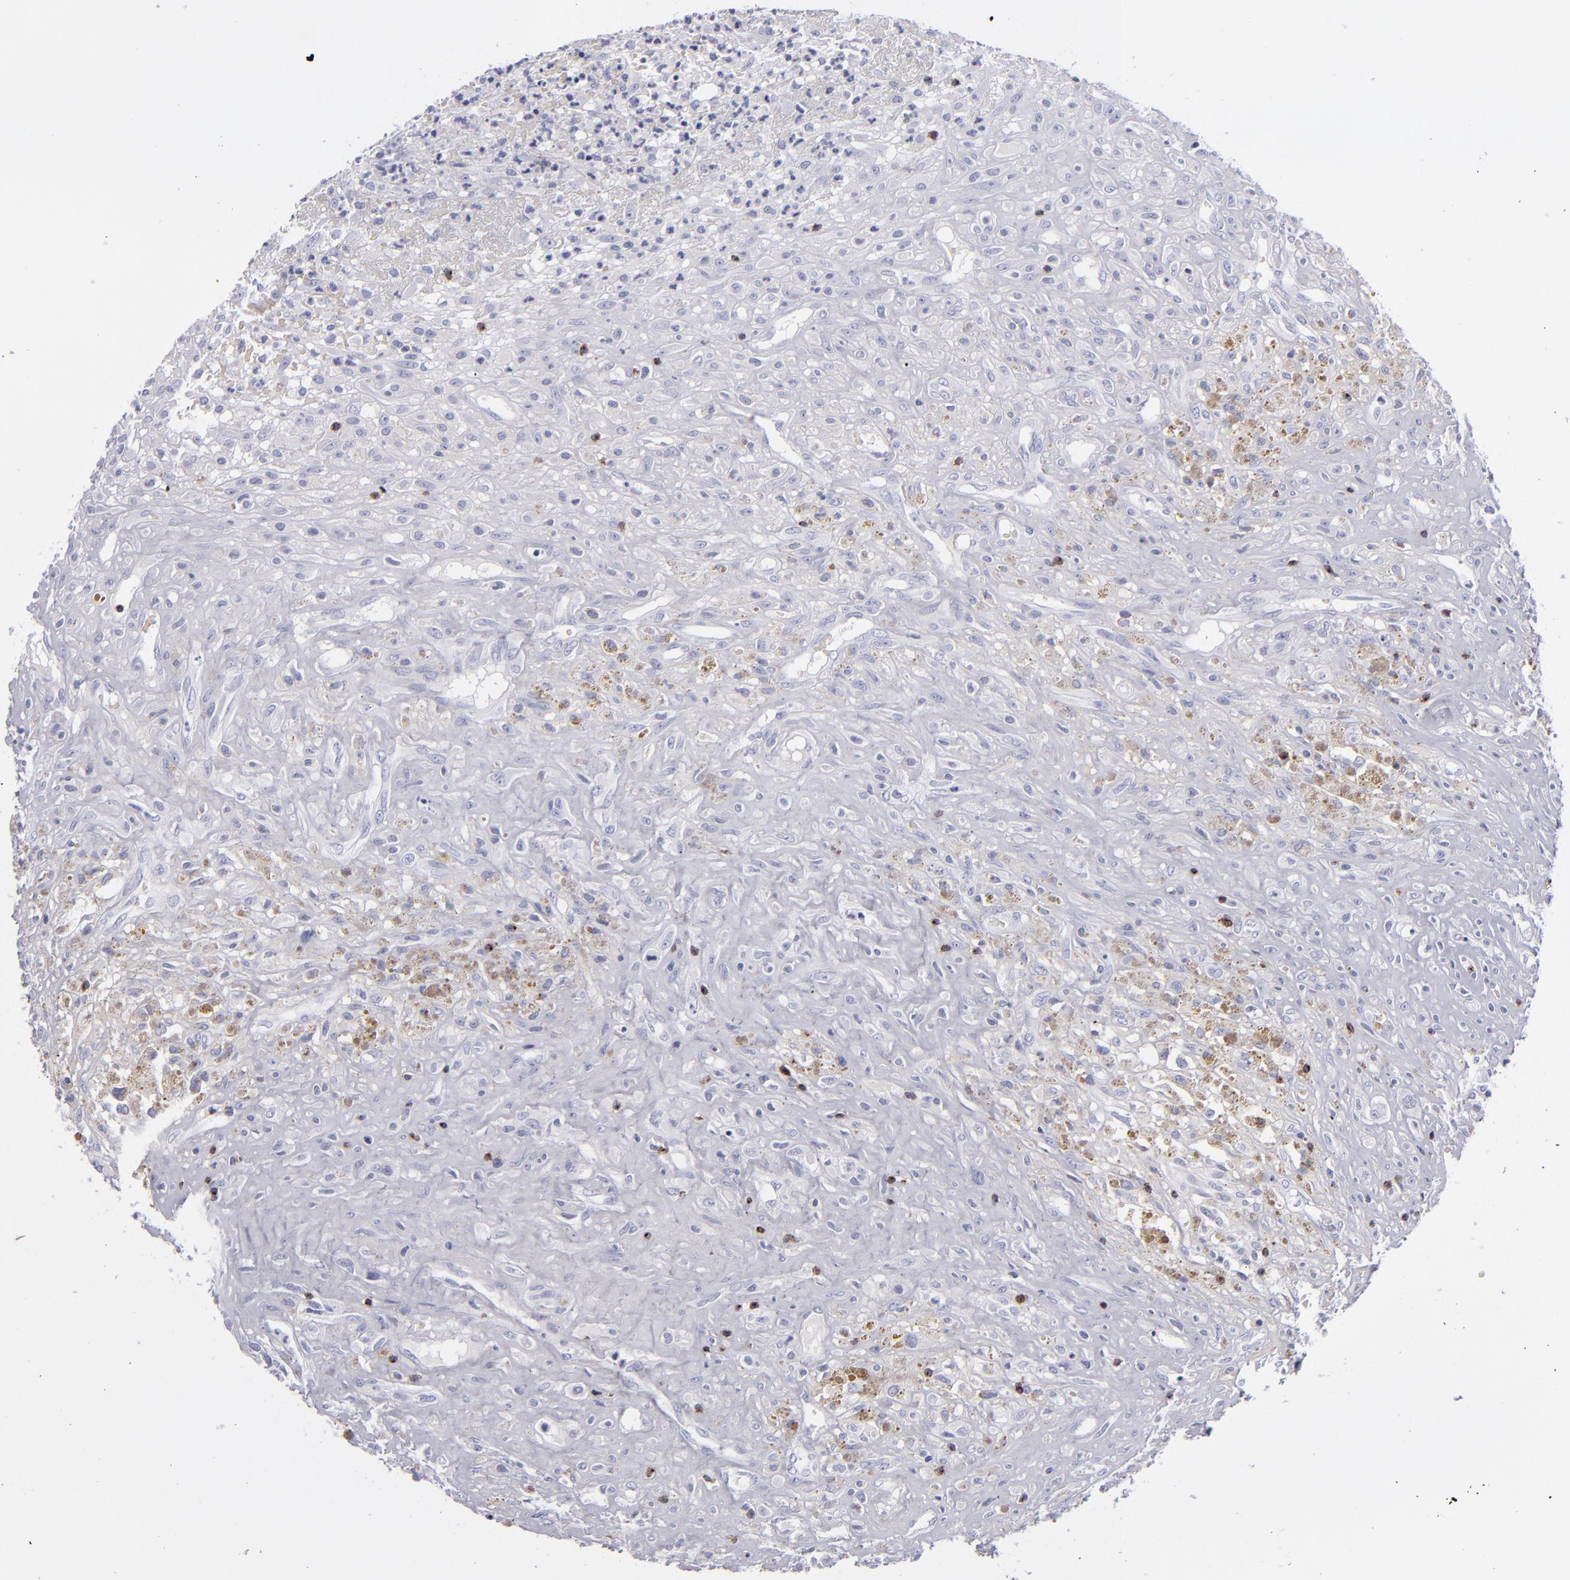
{"staining": {"intensity": "negative", "quantity": "none", "location": "none"}, "tissue": "glioma", "cell_type": "Tumor cells", "image_type": "cancer", "snomed": [{"axis": "morphology", "description": "Glioma, malignant, High grade"}, {"axis": "topography", "description": "Brain"}], "caption": "This is an immunohistochemistry micrograph of human malignant glioma (high-grade). There is no positivity in tumor cells.", "gene": "CD2", "patient": {"sex": "male", "age": 66}}